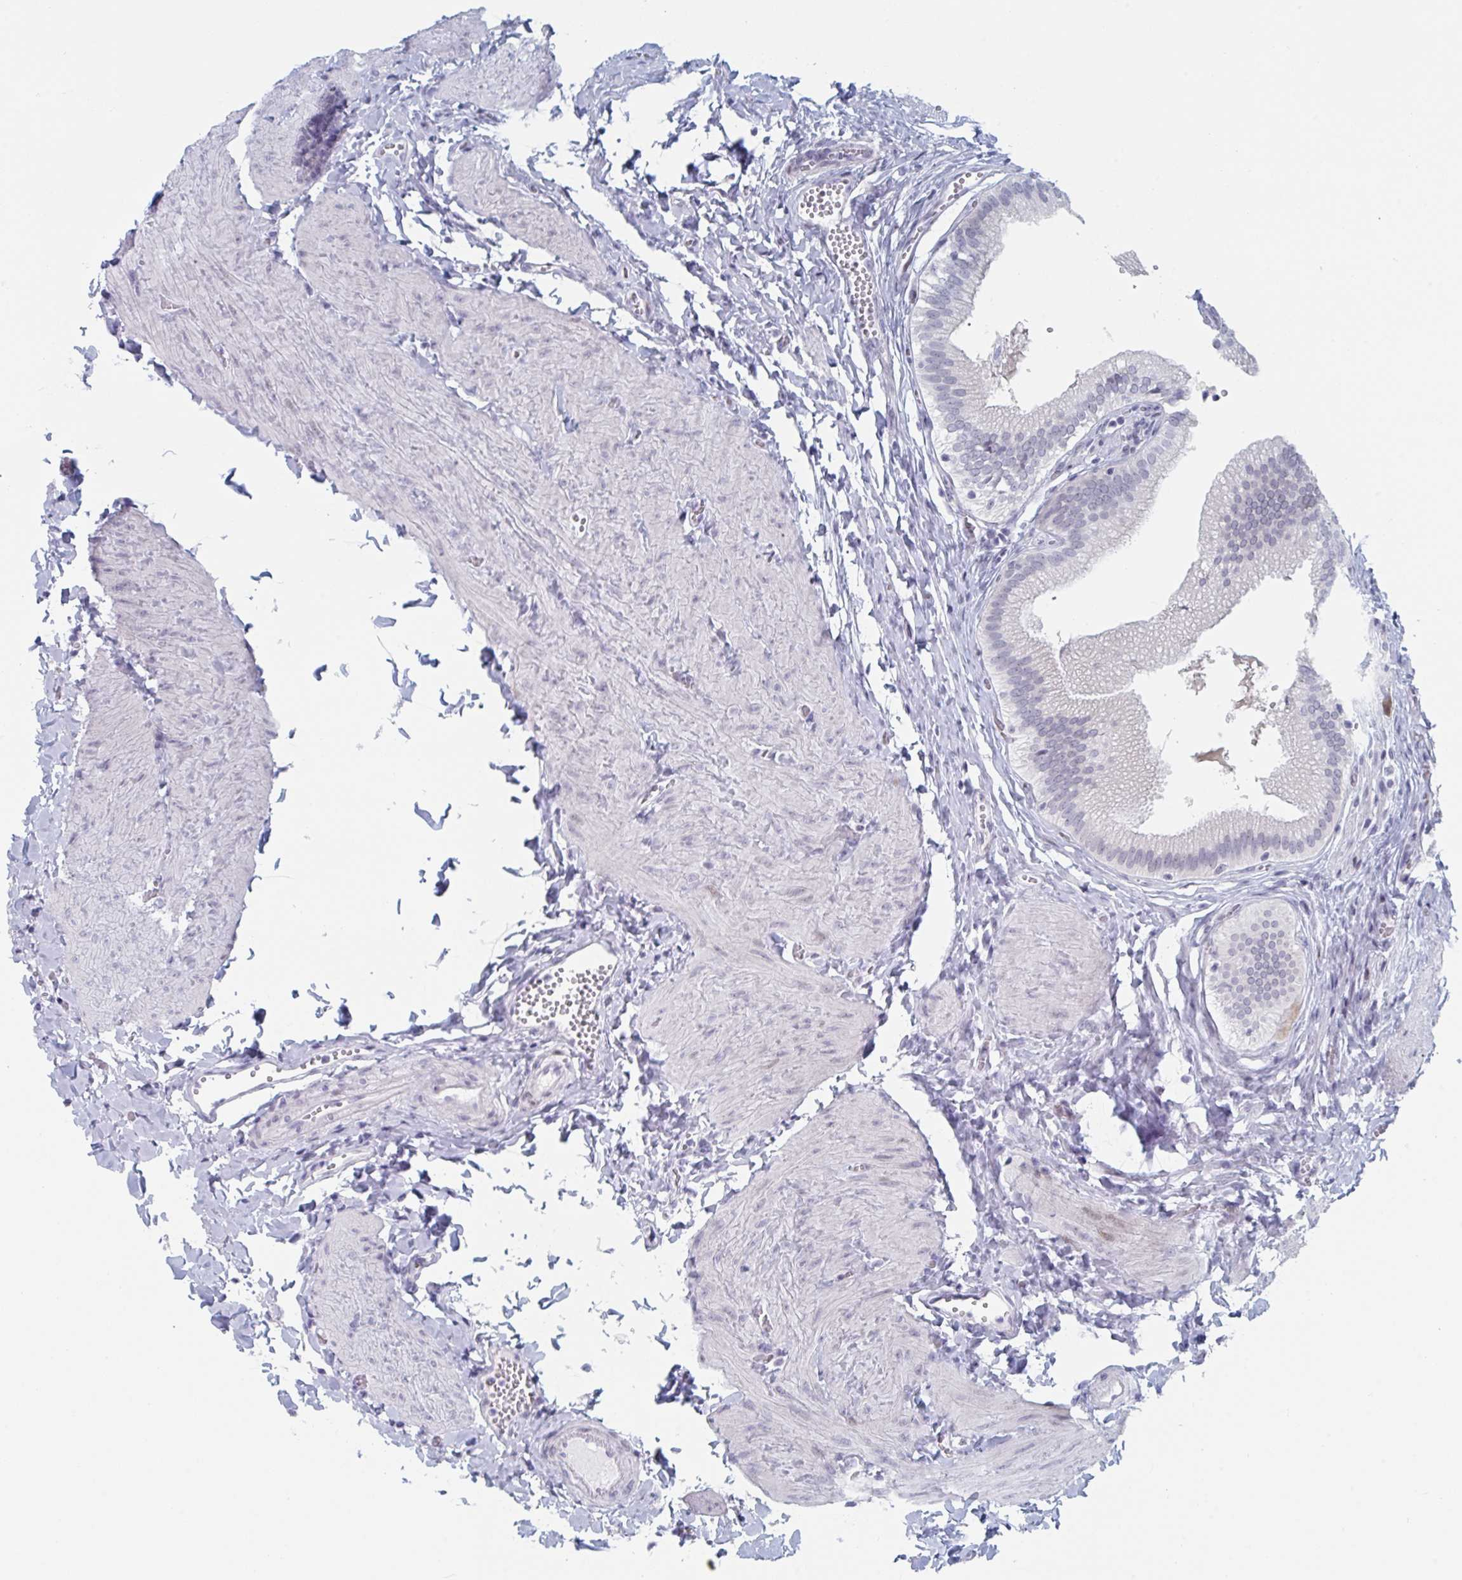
{"staining": {"intensity": "weak", "quantity": "25%-75%", "location": "nuclear"}, "tissue": "gallbladder", "cell_type": "Glandular cells", "image_type": "normal", "snomed": [{"axis": "morphology", "description": "Normal tissue, NOS"}, {"axis": "topography", "description": "Gallbladder"}, {"axis": "topography", "description": "Peripheral nerve tissue"}], "caption": "A high-resolution histopathology image shows immunohistochemistry staining of normal gallbladder, which exhibits weak nuclear positivity in about 25%-75% of glandular cells.", "gene": "NR1H2", "patient": {"sex": "male", "age": 17}}